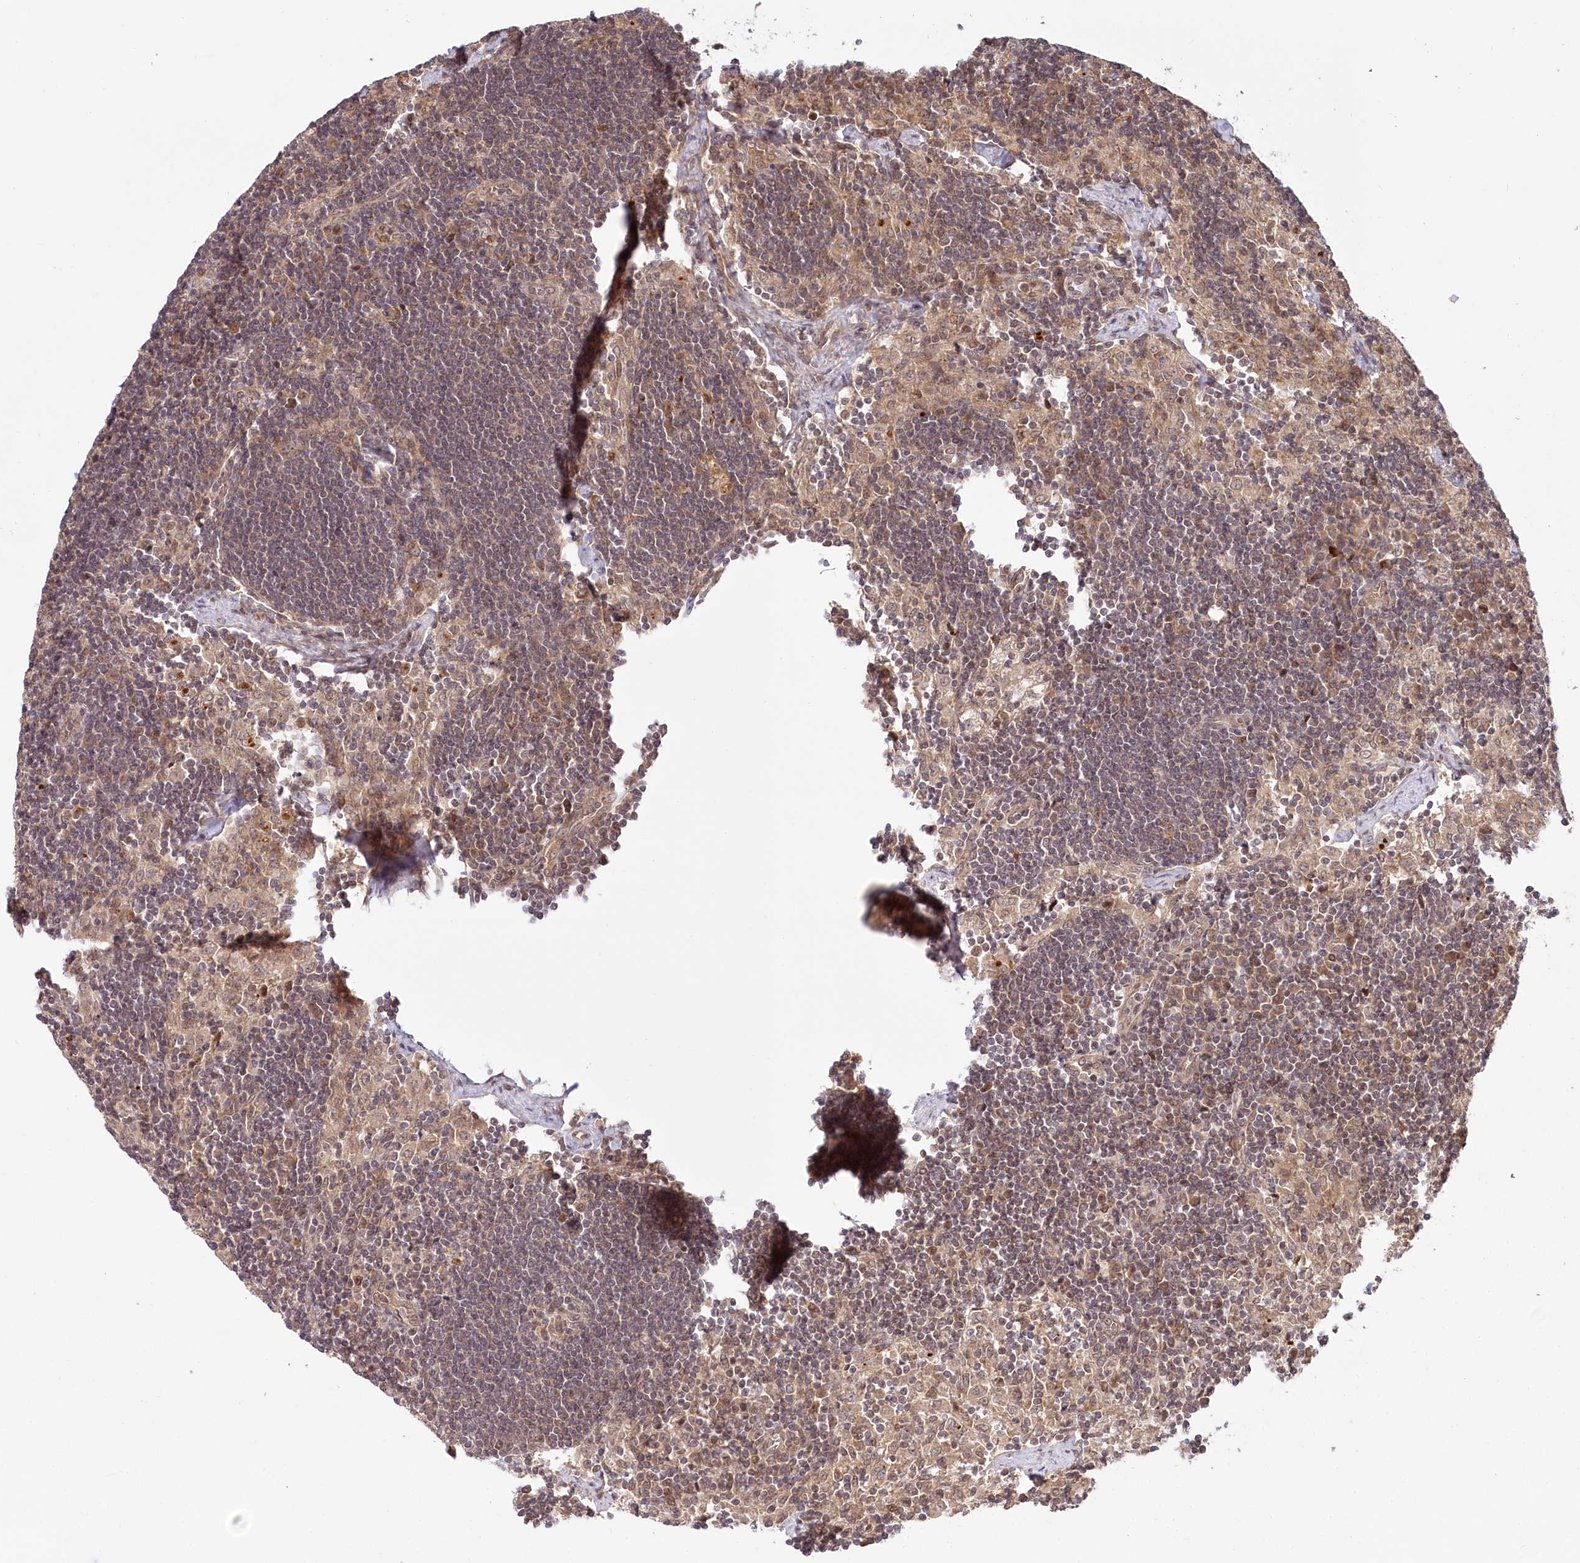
{"staining": {"intensity": "moderate", "quantity": "25%-75%", "location": "cytoplasmic/membranous,nuclear"}, "tissue": "lymph node", "cell_type": "Germinal center cells", "image_type": "normal", "snomed": [{"axis": "morphology", "description": "Normal tissue, NOS"}, {"axis": "topography", "description": "Lymph node"}], "caption": "This is a histology image of immunohistochemistry staining of unremarkable lymph node, which shows moderate positivity in the cytoplasmic/membranous,nuclear of germinal center cells.", "gene": "CEP70", "patient": {"sex": "male", "age": 24}}